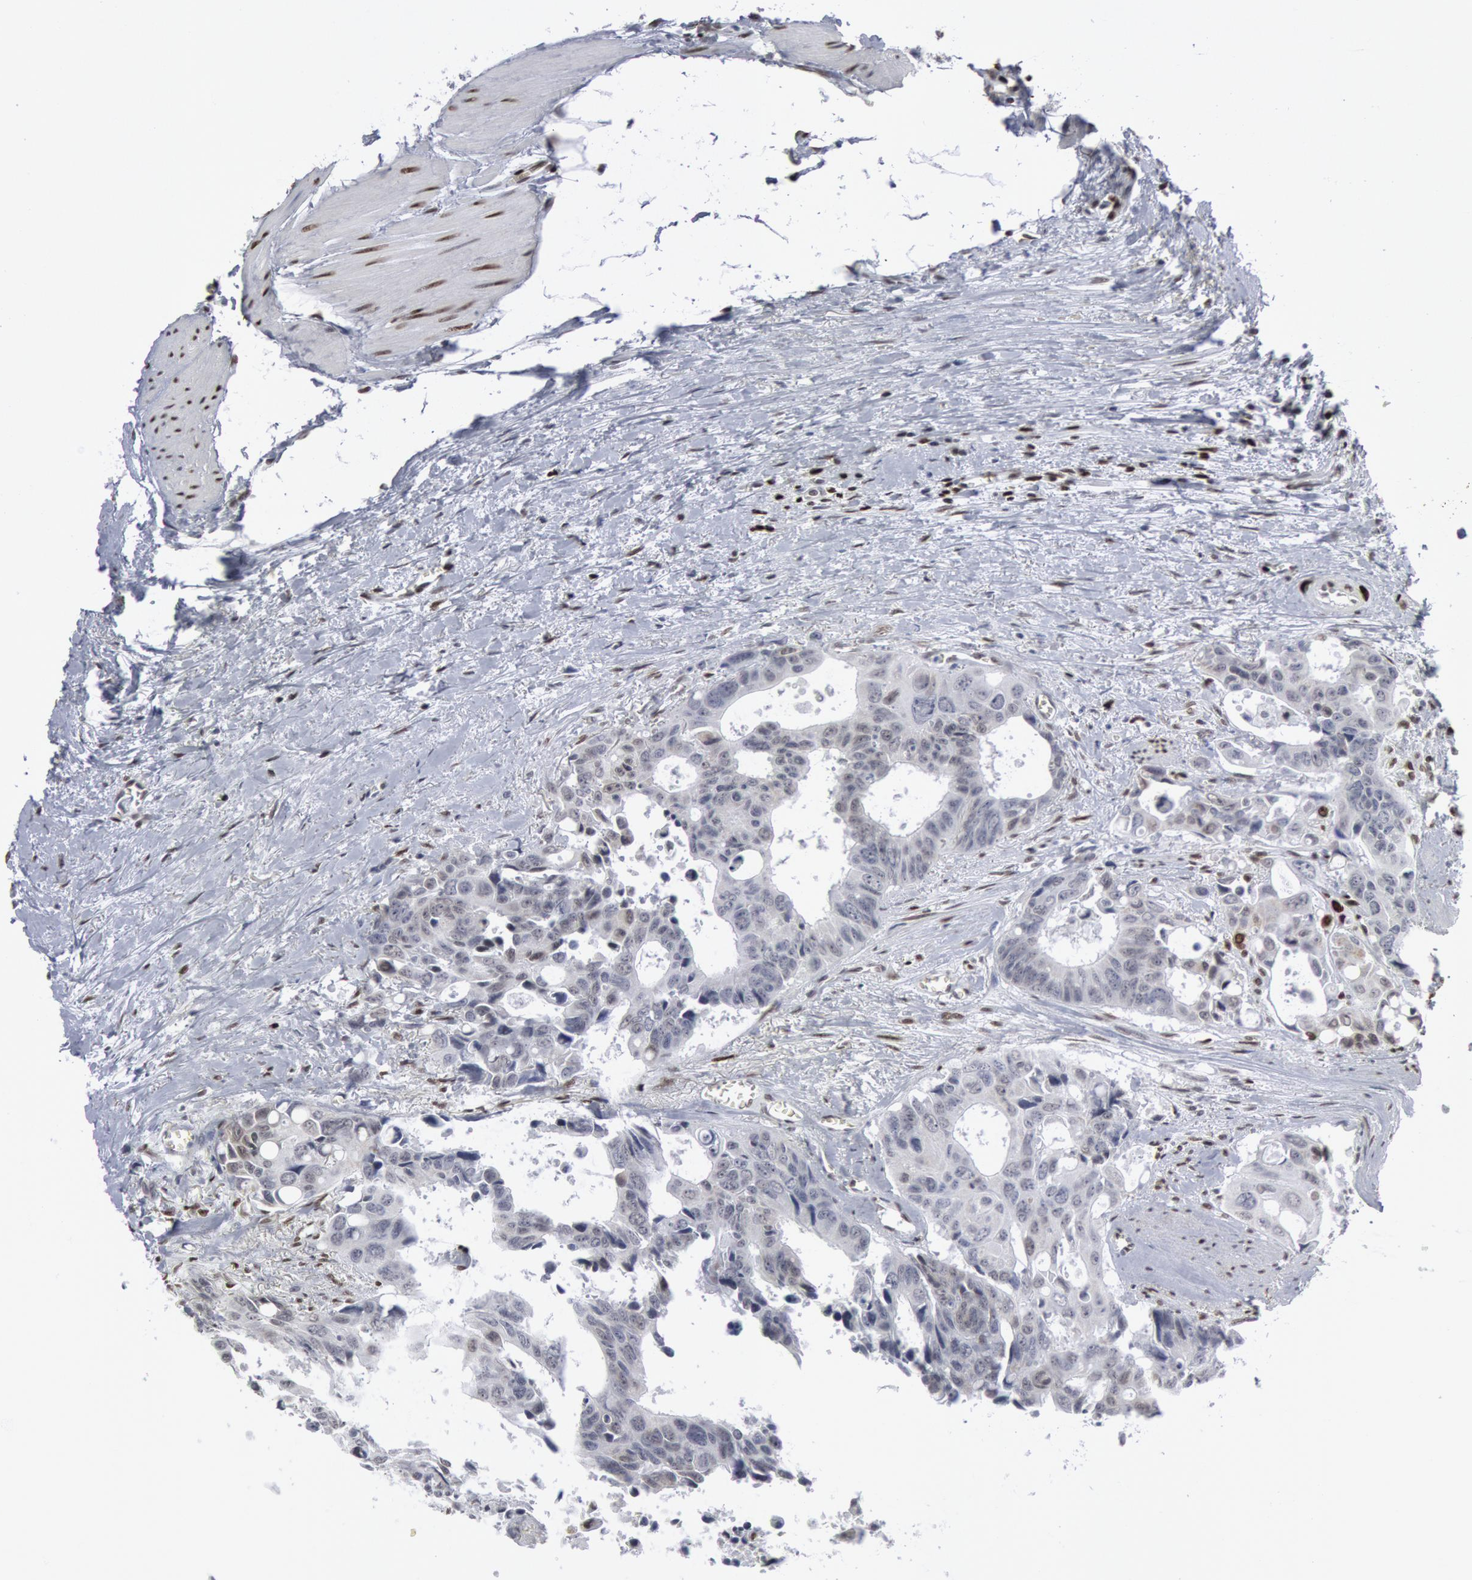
{"staining": {"intensity": "weak", "quantity": "<25%", "location": "nuclear"}, "tissue": "colorectal cancer", "cell_type": "Tumor cells", "image_type": "cancer", "snomed": [{"axis": "morphology", "description": "Adenocarcinoma, NOS"}, {"axis": "topography", "description": "Rectum"}], "caption": "There is no significant positivity in tumor cells of colorectal cancer (adenocarcinoma). (DAB IHC with hematoxylin counter stain).", "gene": "MECP2", "patient": {"sex": "male", "age": 76}}